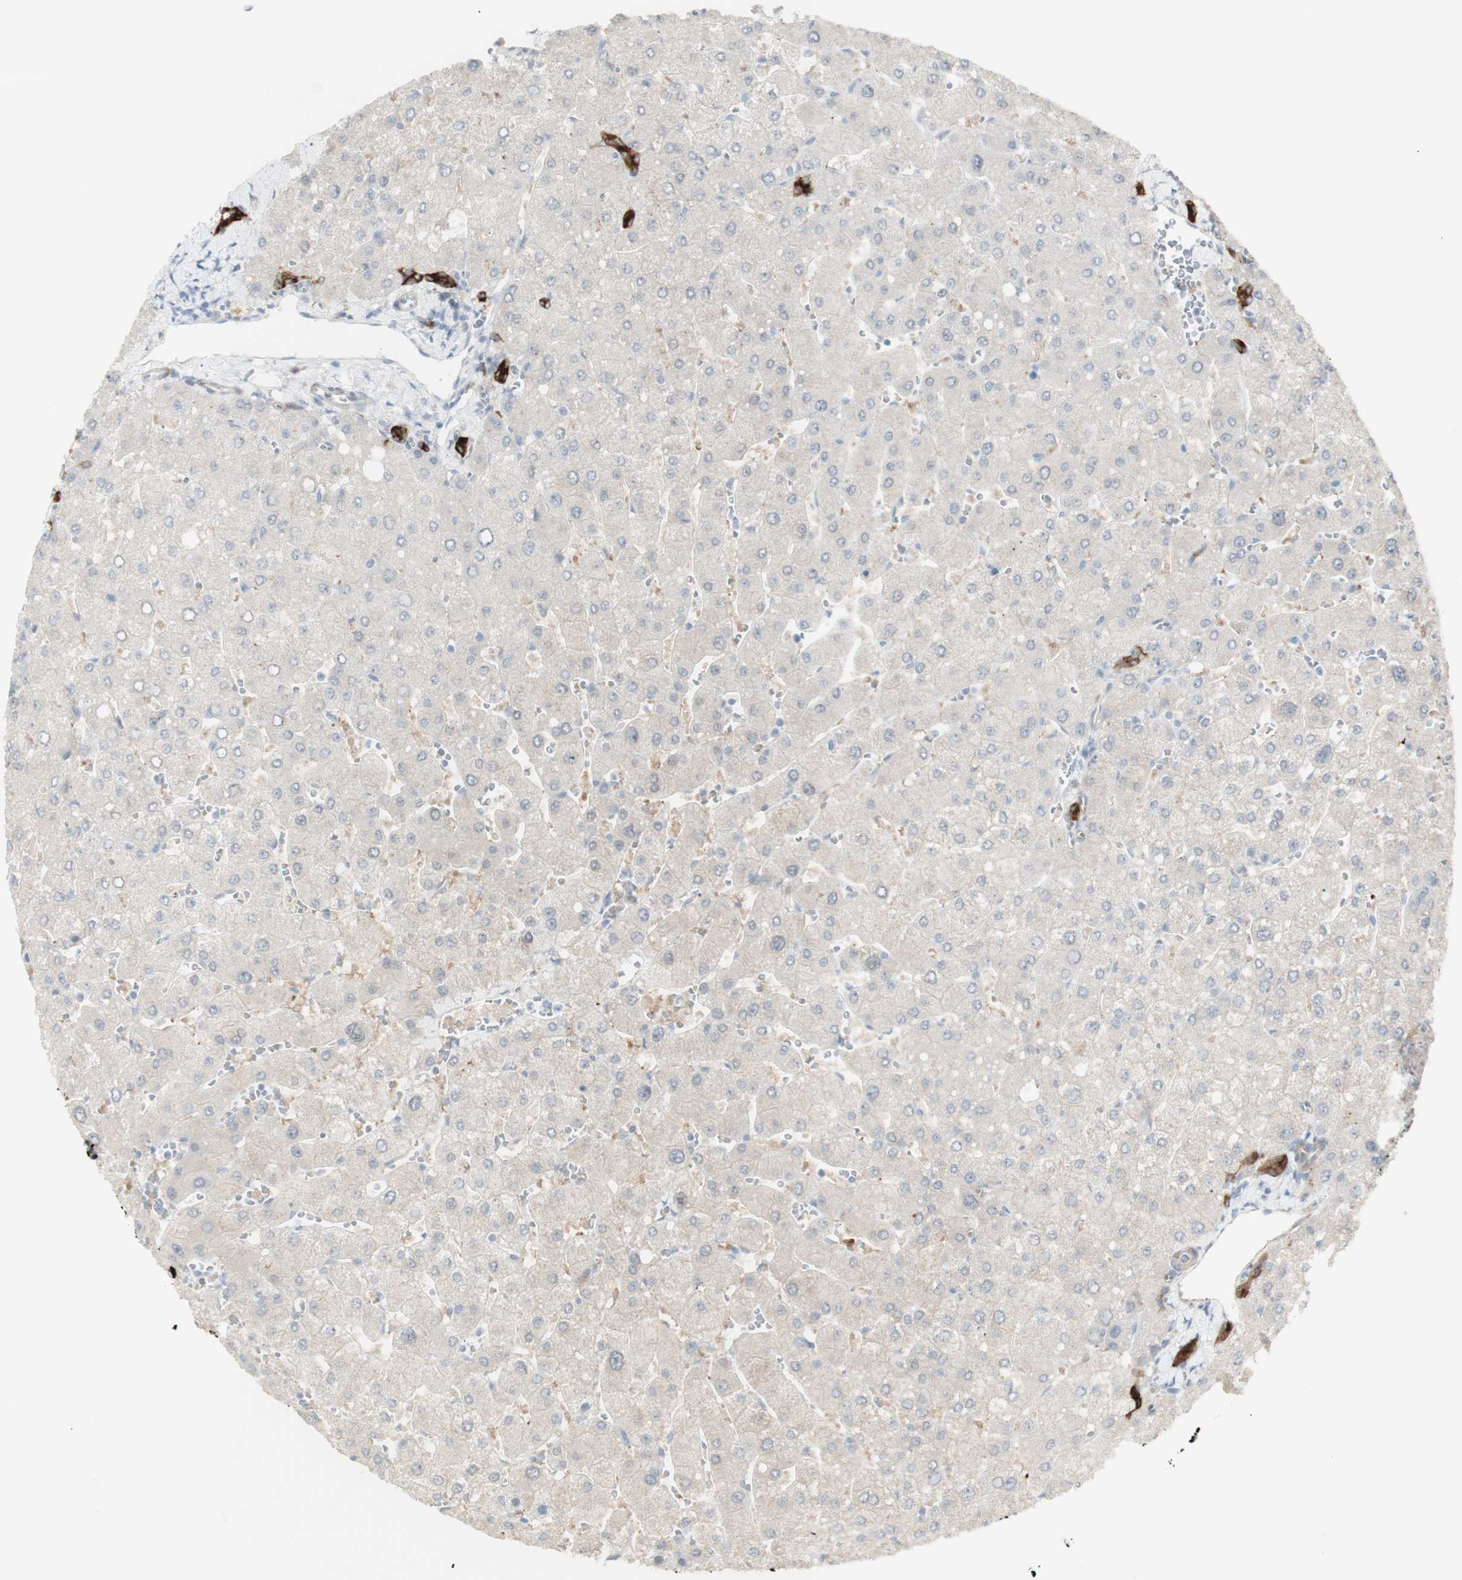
{"staining": {"intensity": "strong", "quantity": ">75%", "location": "cytoplasmic/membranous"}, "tissue": "liver", "cell_type": "Cholangiocytes", "image_type": "normal", "snomed": [{"axis": "morphology", "description": "Normal tissue, NOS"}, {"axis": "topography", "description": "Liver"}], "caption": "An immunohistochemistry histopathology image of unremarkable tissue is shown. Protein staining in brown labels strong cytoplasmic/membranous positivity in liver within cholangiocytes. The staining was performed using DAB (3,3'-diaminobenzidine) to visualize the protein expression in brown, while the nuclei were stained in blue with hematoxylin (Magnification: 20x).", "gene": "NDST4", "patient": {"sex": "male", "age": 55}}